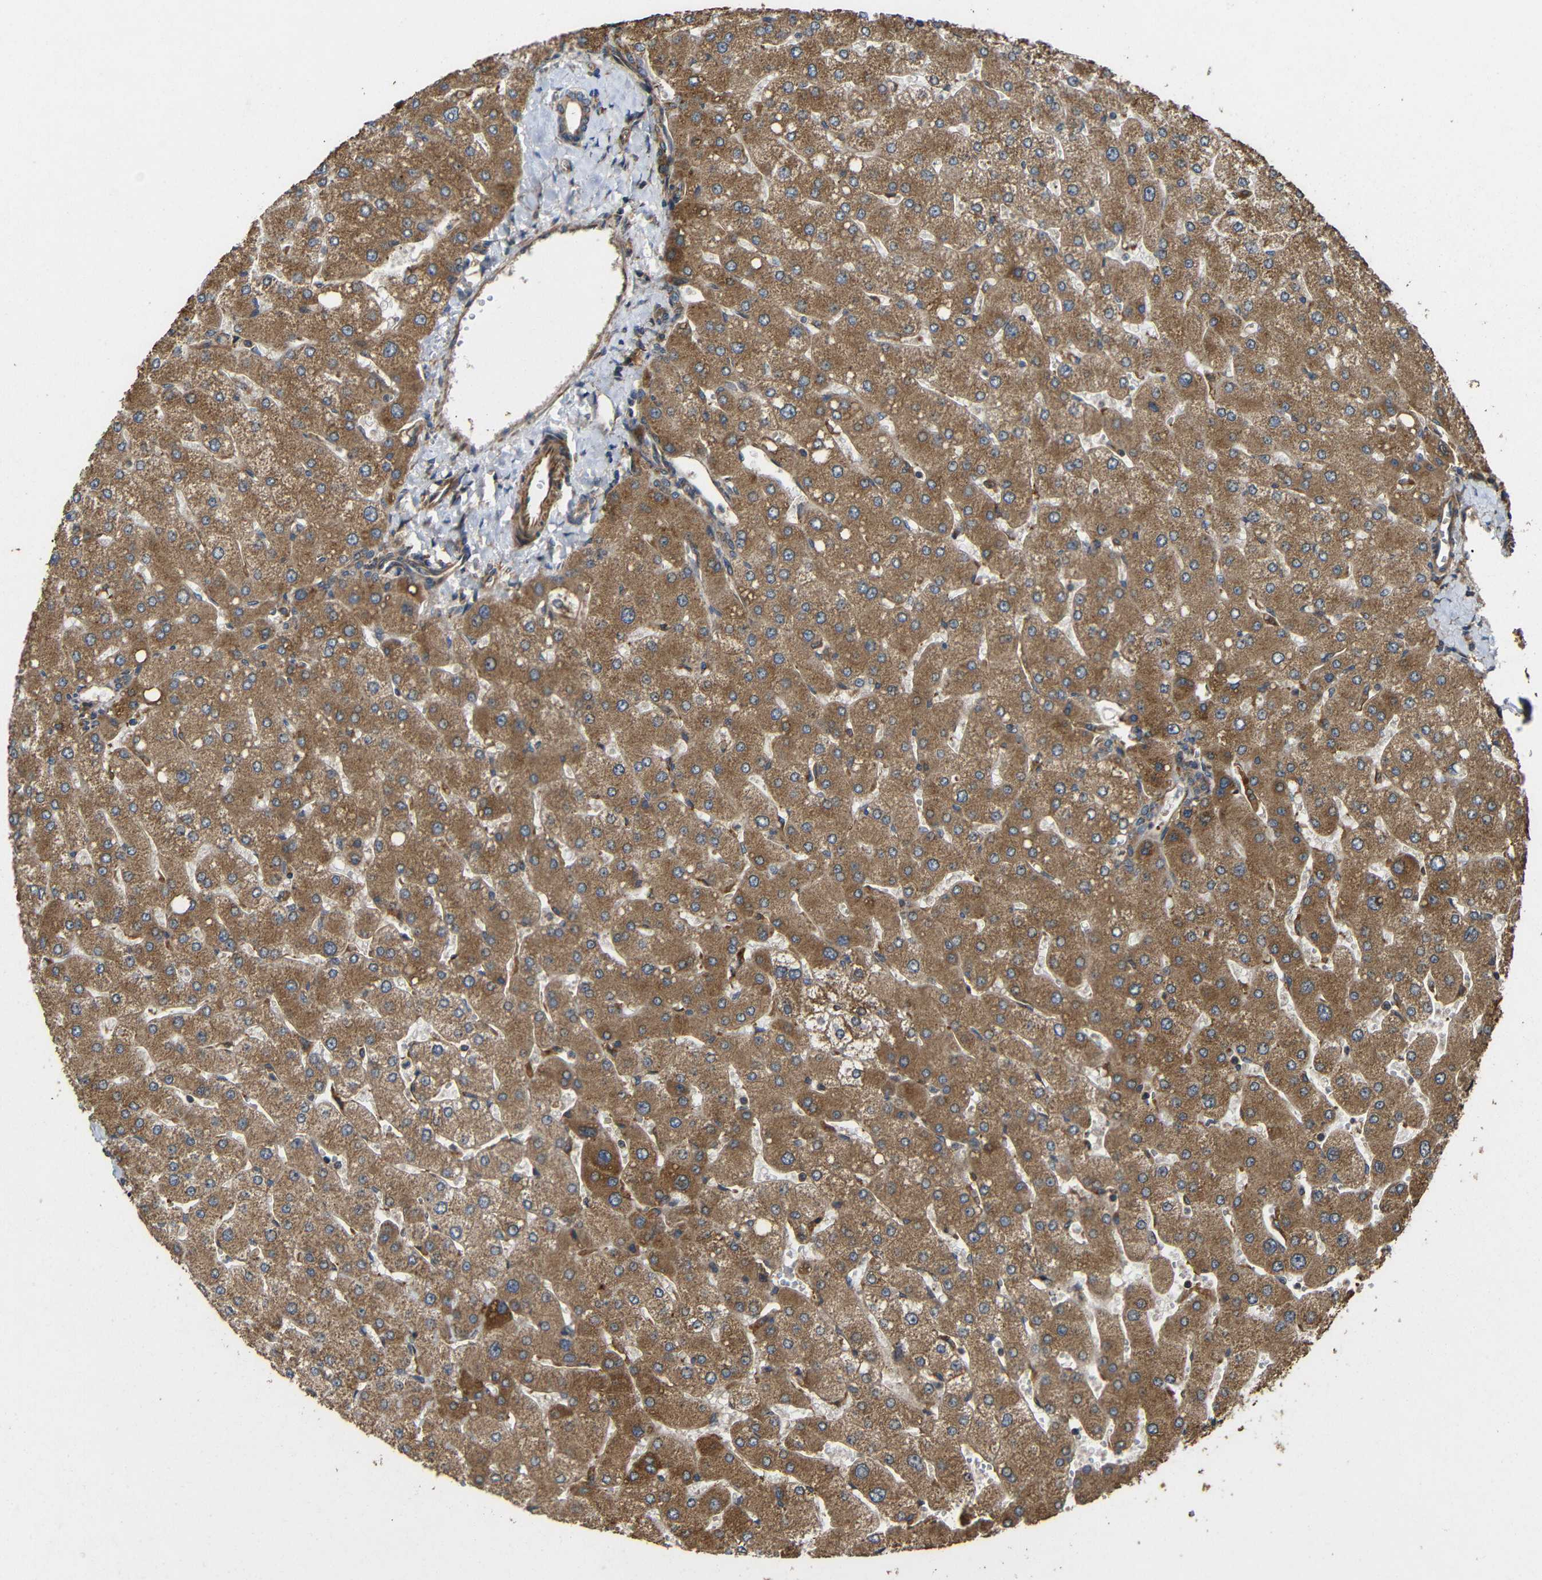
{"staining": {"intensity": "weak", "quantity": ">75%", "location": "cytoplasmic/membranous"}, "tissue": "liver", "cell_type": "Cholangiocytes", "image_type": "normal", "snomed": [{"axis": "morphology", "description": "Normal tissue, NOS"}, {"axis": "topography", "description": "Liver"}], "caption": "This is a histology image of IHC staining of normal liver, which shows weak expression in the cytoplasmic/membranous of cholangiocytes.", "gene": "EIF2S1", "patient": {"sex": "male", "age": 55}}